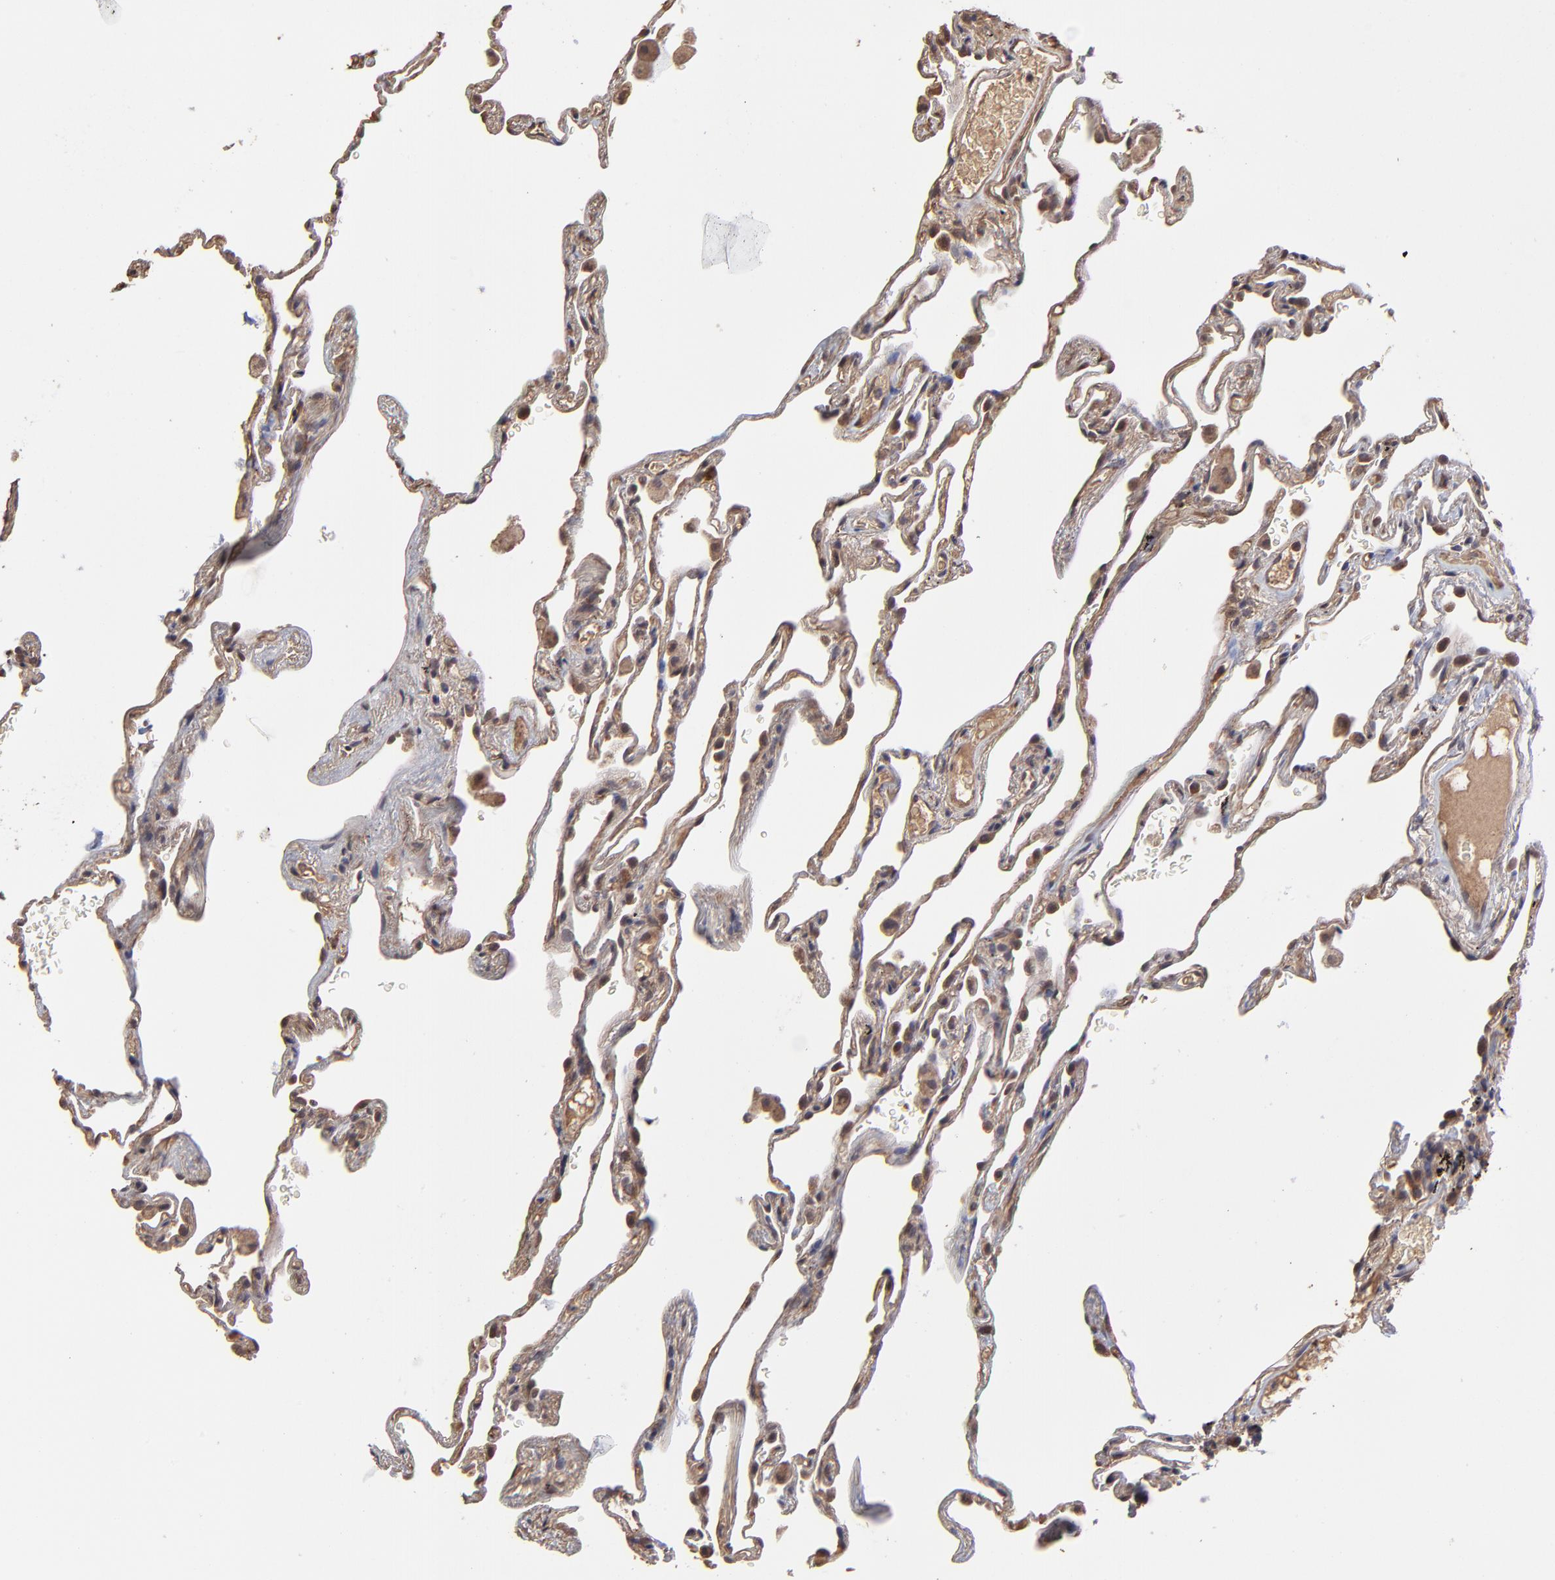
{"staining": {"intensity": "weak", "quantity": ">75%", "location": "cytoplasmic/membranous"}, "tissue": "lung", "cell_type": "Alveolar cells", "image_type": "normal", "snomed": [{"axis": "morphology", "description": "Normal tissue, NOS"}, {"axis": "morphology", "description": "Inflammation, NOS"}, {"axis": "topography", "description": "Lung"}], "caption": "A high-resolution photomicrograph shows IHC staining of unremarkable lung, which demonstrates weak cytoplasmic/membranous staining in about >75% of alveolar cells.", "gene": "CHL1", "patient": {"sex": "male", "age": 69}}